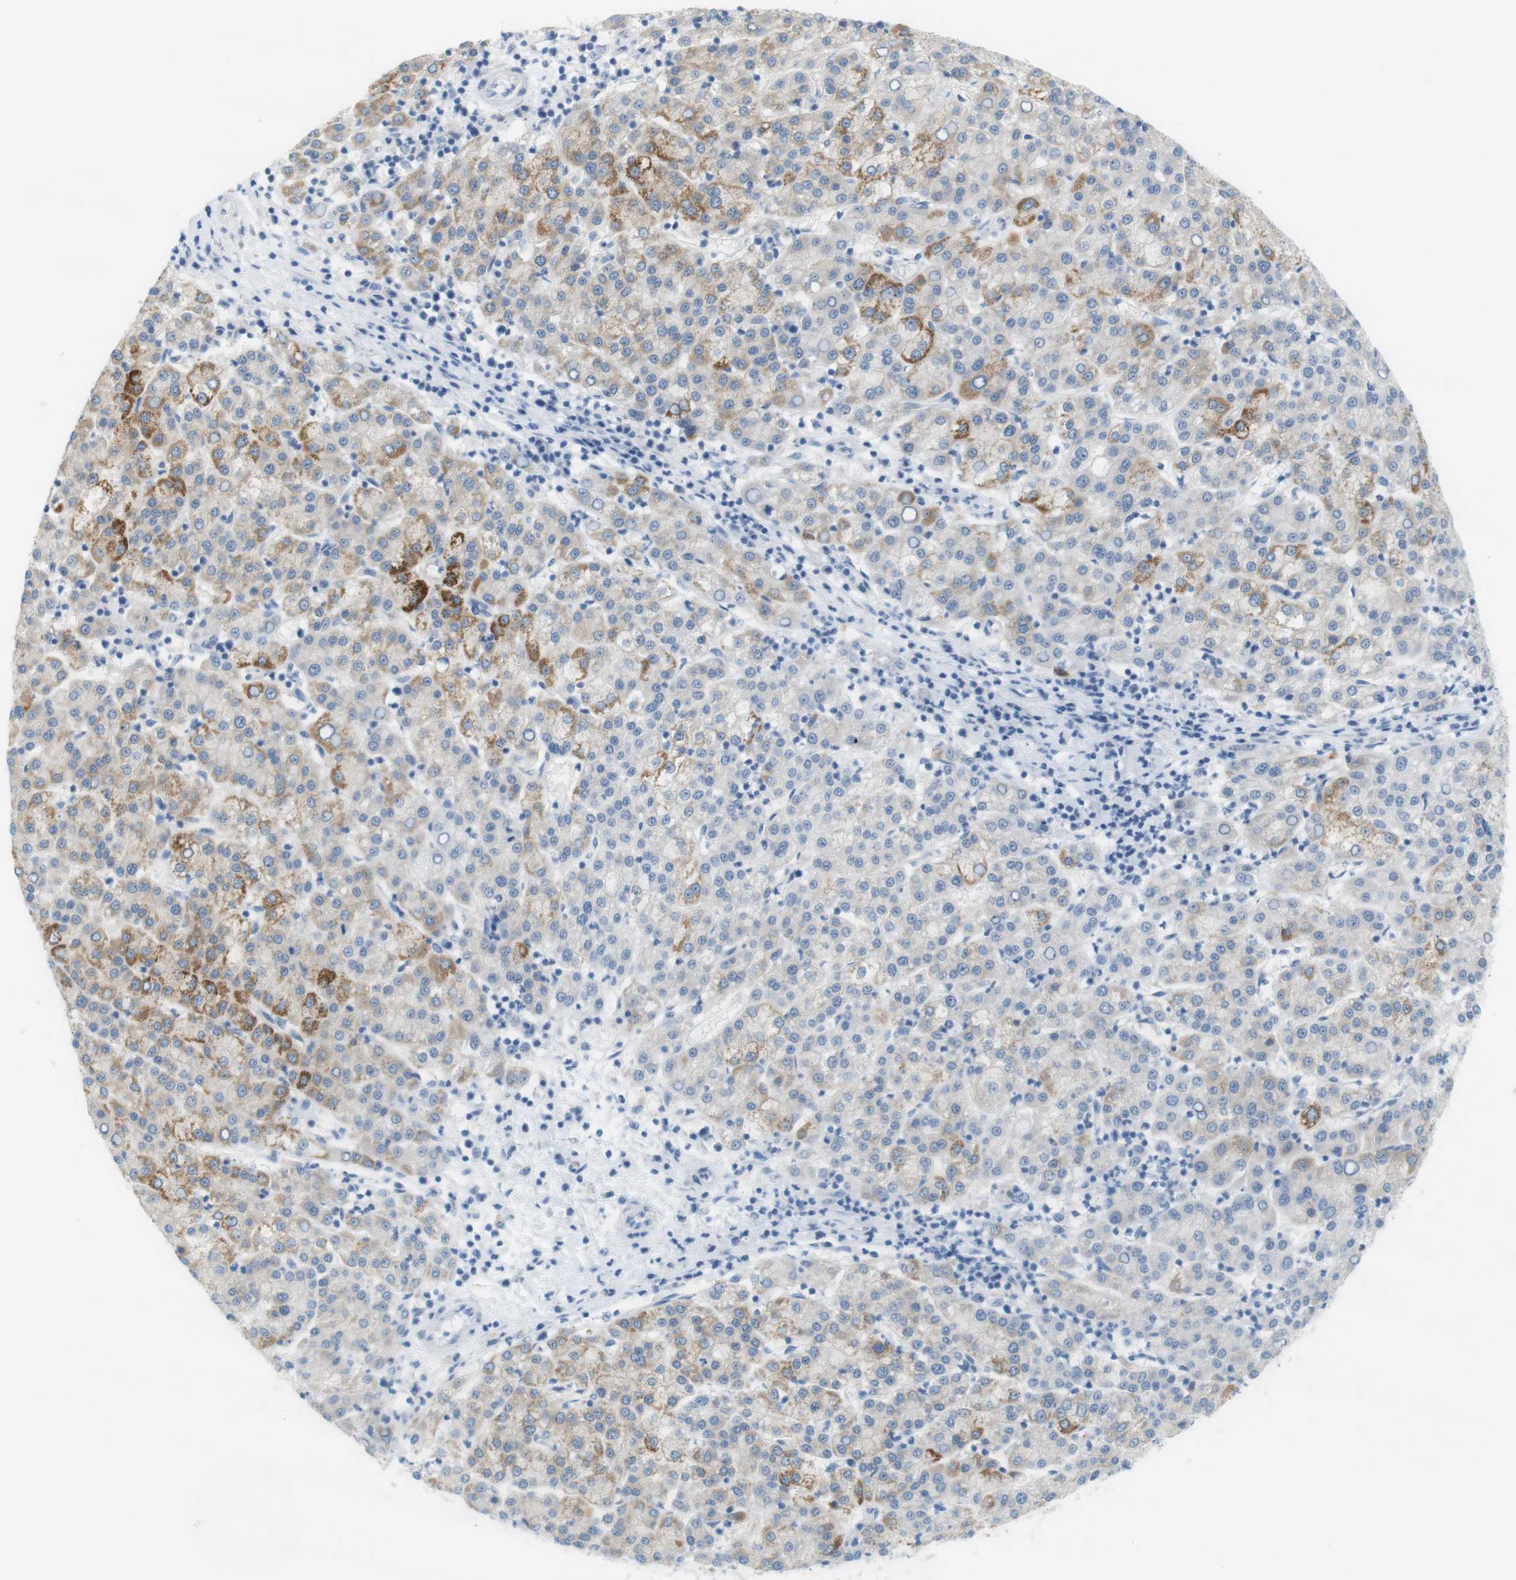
{"staining": {"intensity": "moderate", "quantity": "25%-75%", "location": "cytoplasmic/membranous"}, "tissue": "liver cancer", "cell_type": "Tumor cells", "image_type": "cancer", "snomed": [{"axis": "morphology", "description": "Carcinoma, Hepatocellular, NOS"}, {"axis": "topography", "description": "Liver"}], "caption": "Liver hepatocellular carcinoma was stained to show a protein in brown. There is medium levels of moderate cytoplasmic/membranous staining in about 25%-75% of tumor cells.", "gene": "LRRK2", "patient": {"sex": "female", "age": 58}}